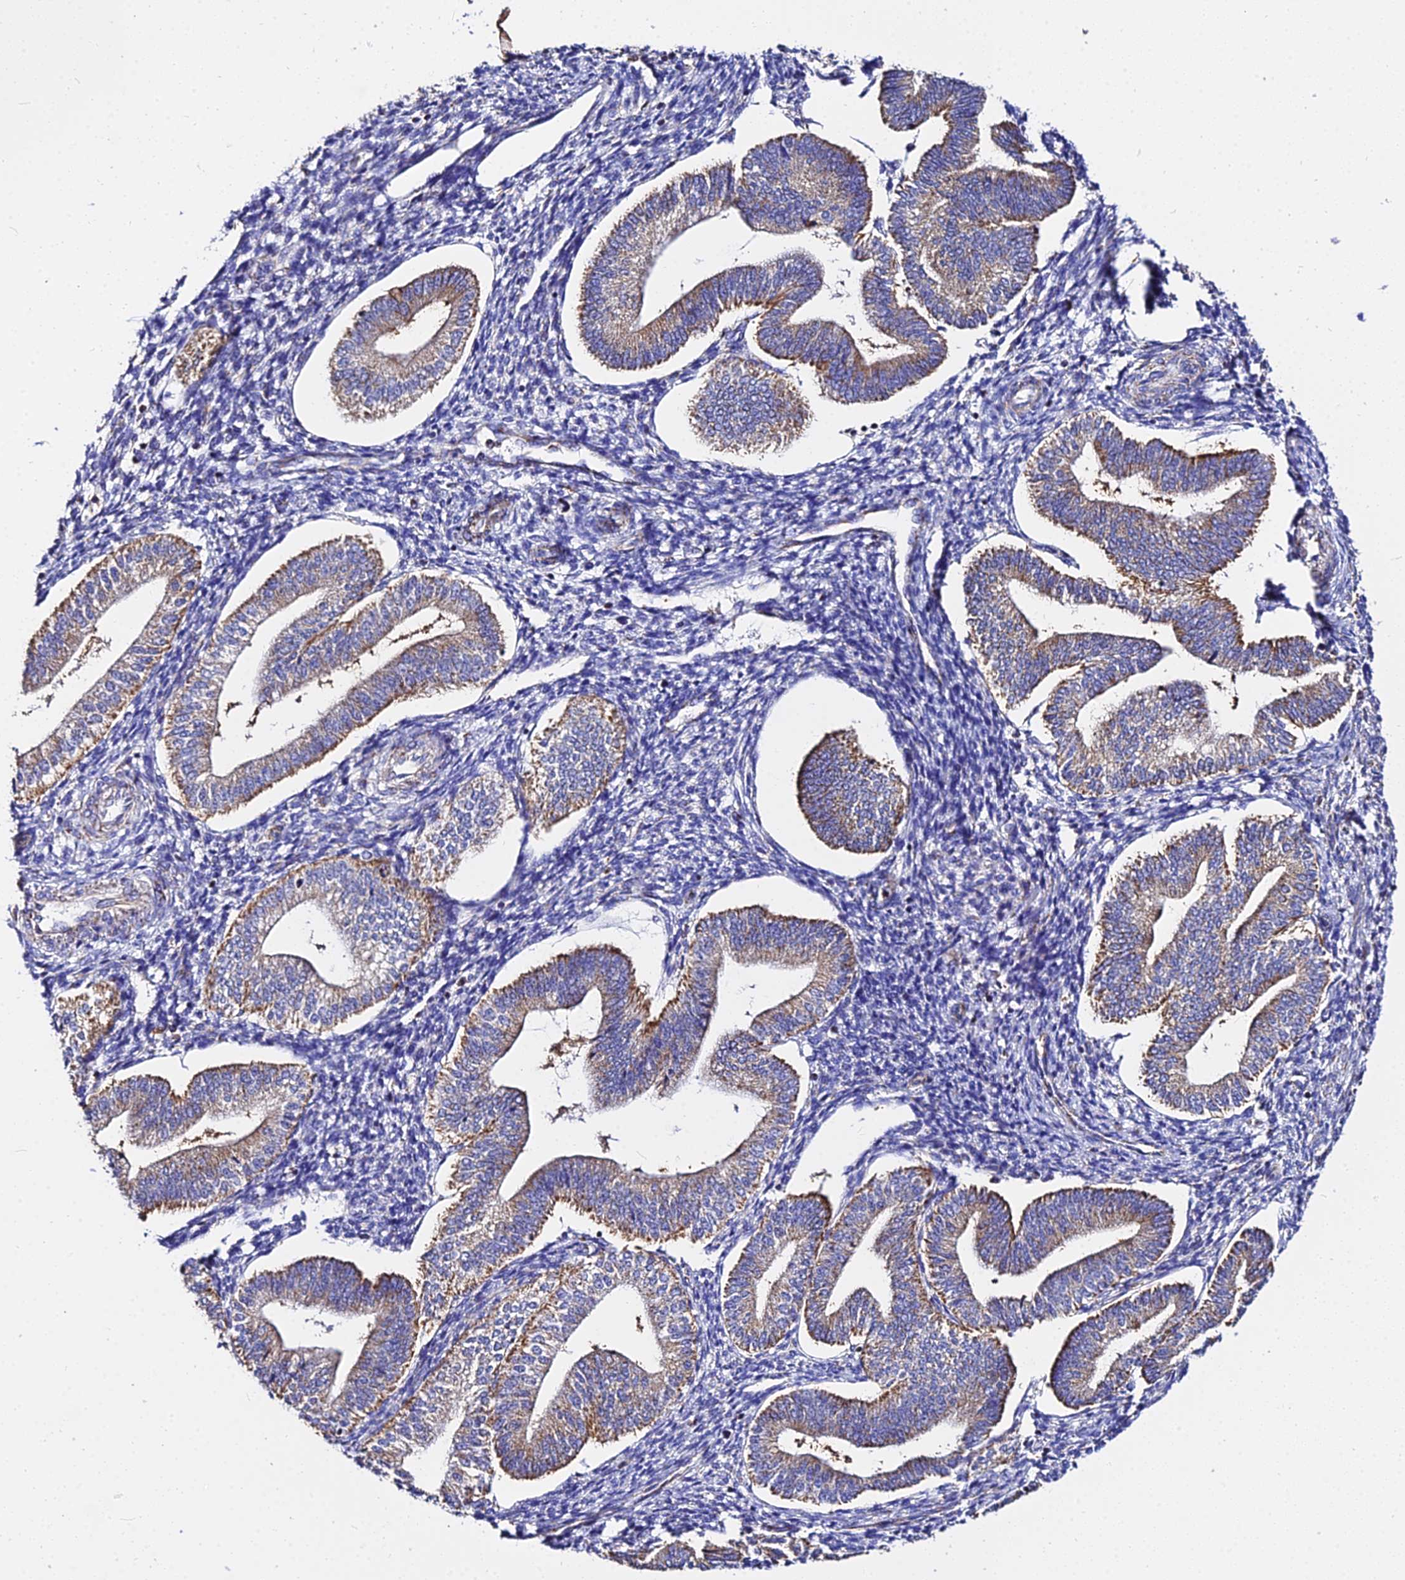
{"staining": {"intensity": "moderate", "quantity": "25%-75%", "location": "cytoplasmic/membranous"}, "tissue": "endometrium", "cell_type": "Cells in endometrial stroma", "image_type": "normal", "snomed": [{"axis": "morphology", "description": "Normal tissue, NOS"}, {"axis": "topography", "description": "Endometrium"}], "caption": "DAB (3,3'-diaminobenzidine) immunohistochemical staining of unremarkable human endometrium reveals moderate cytoplasmic/membranous protein positivity in about 25%-75% of cells in endometrial stroma.", "gene": "ZNF573", "patient": {"sex": "female", "age": 34}}